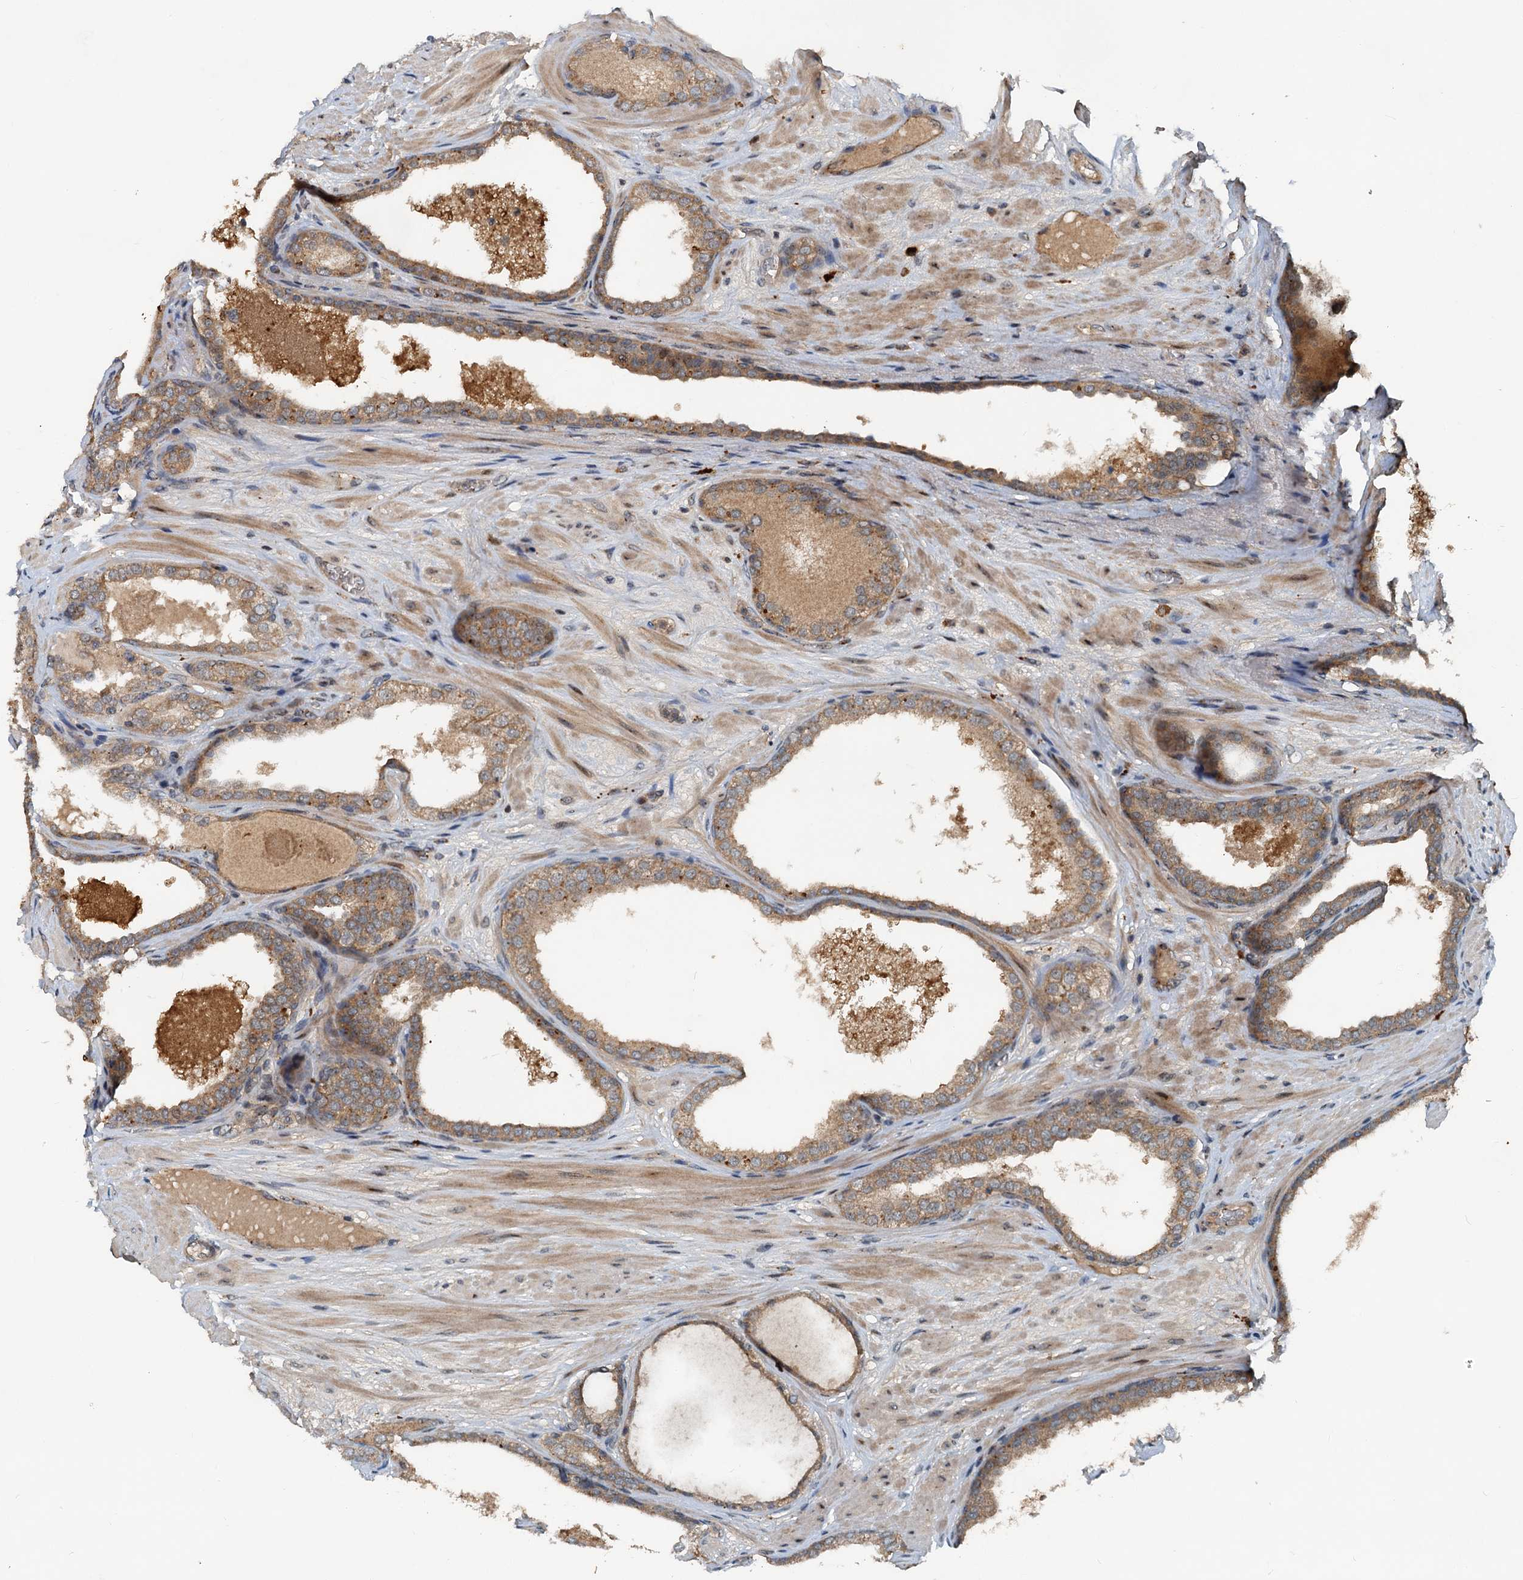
{"staining": {"intensity": "moderate", "quantity": ">75%", "location": "cytoplasmic/membranous"}, "tissue": "prostate cancer", "cell_type": "Tumor cells", "image_type": "cancer", "snomed": [{"axis": "morphology", "description": "Adenocarcinoma, High grade"}, {"axis": "topography", "description": "Prostate"}], "caption": "Brown immunohistochemical staining in prostate cancer displays moderate cytoplasmic/membranous staining in about >75% of tumor cells.", "gene": "CEP68", "patient": {"sex": "male", "age": 59}}